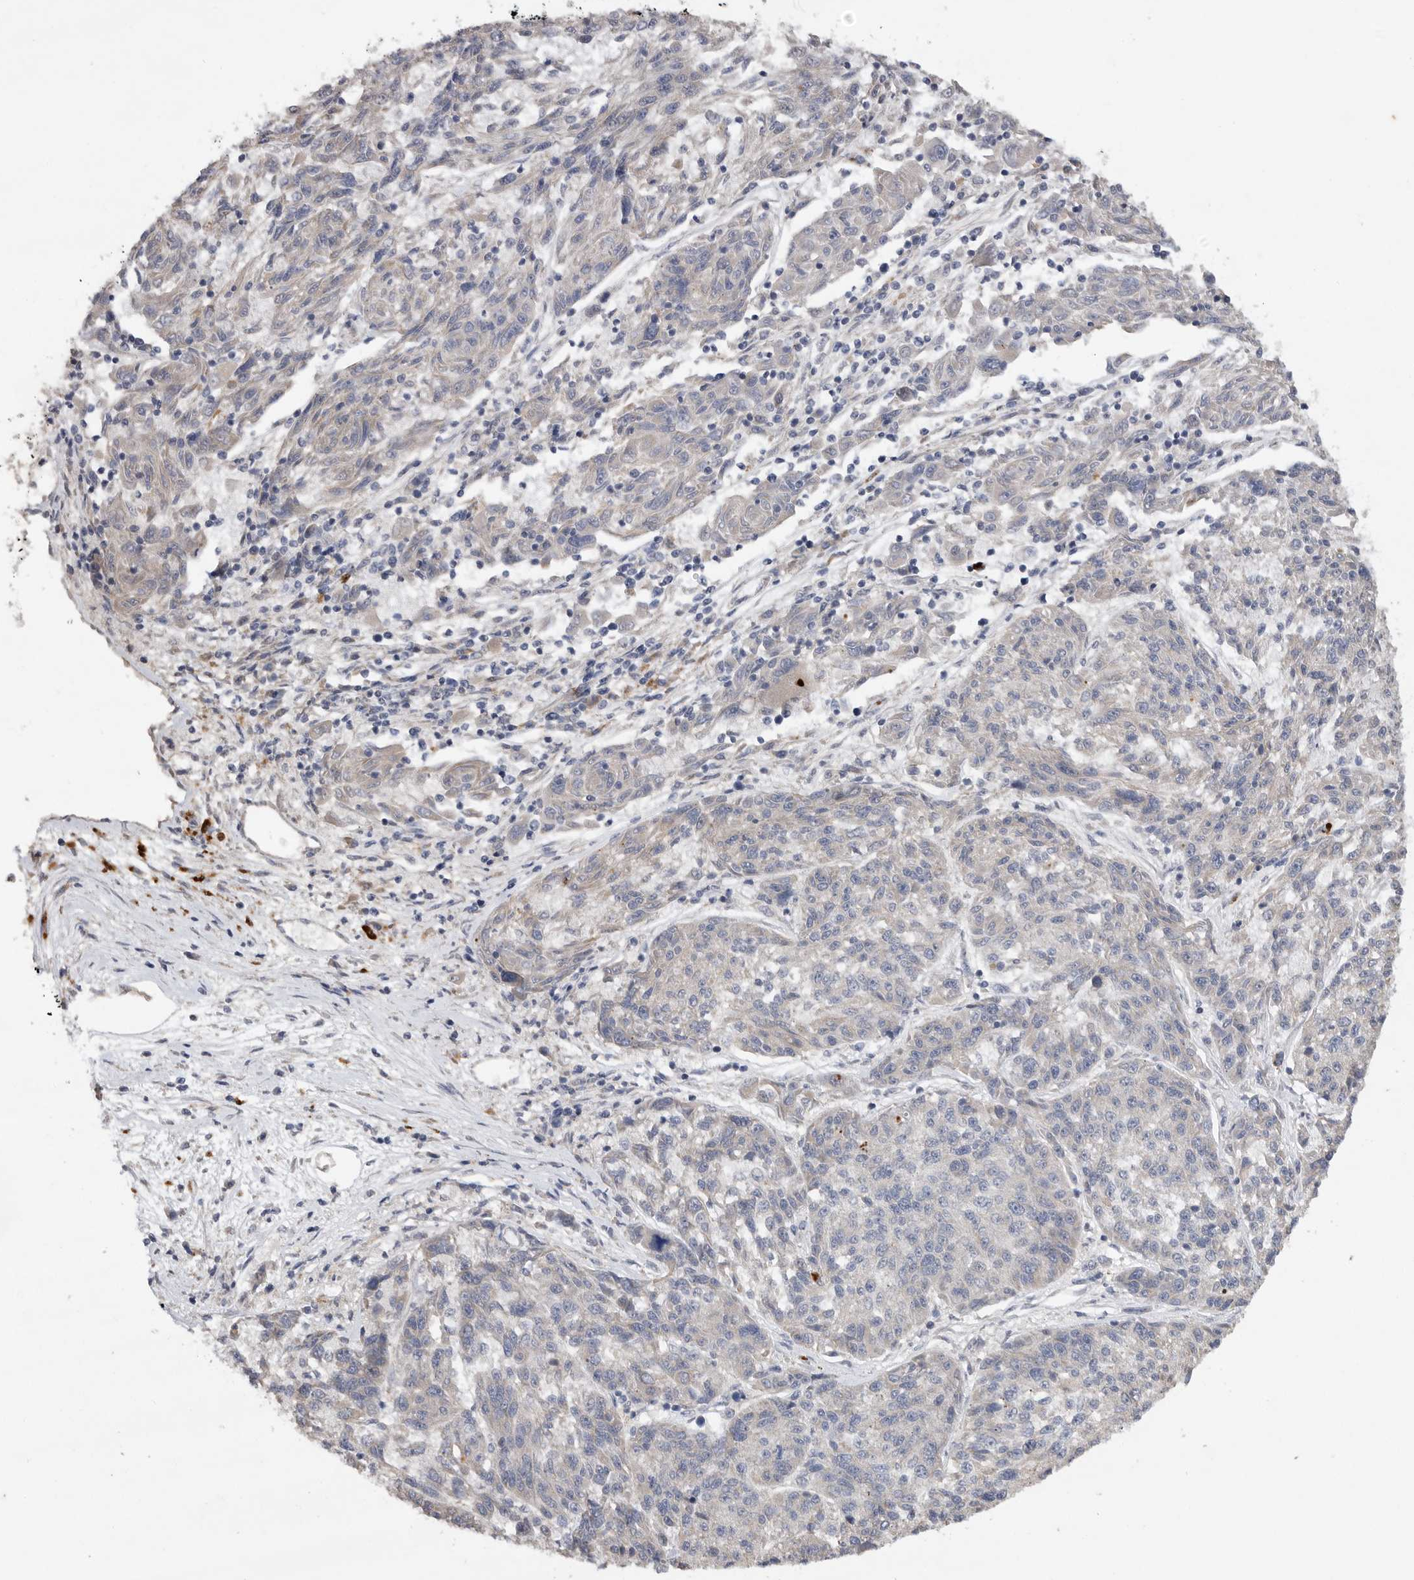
{"staining": {"intensity": "negative", "quantity": "none", "location": "none"}, "tissue": "melanoma", "cell_type": "Tumor cells", "image_type": "cancer", "snomed": [{"axis": "morphology", "description": "Malignant melanoma, NOS"}, {"axis": "topography", "description": "Skin"}], "caption": "This is an IHC histopathology image of human malignant melanoma. There is no positivity in tumor cells.", "gene": "EDEM3", "patient": {"sex": "male", "age": 53}}